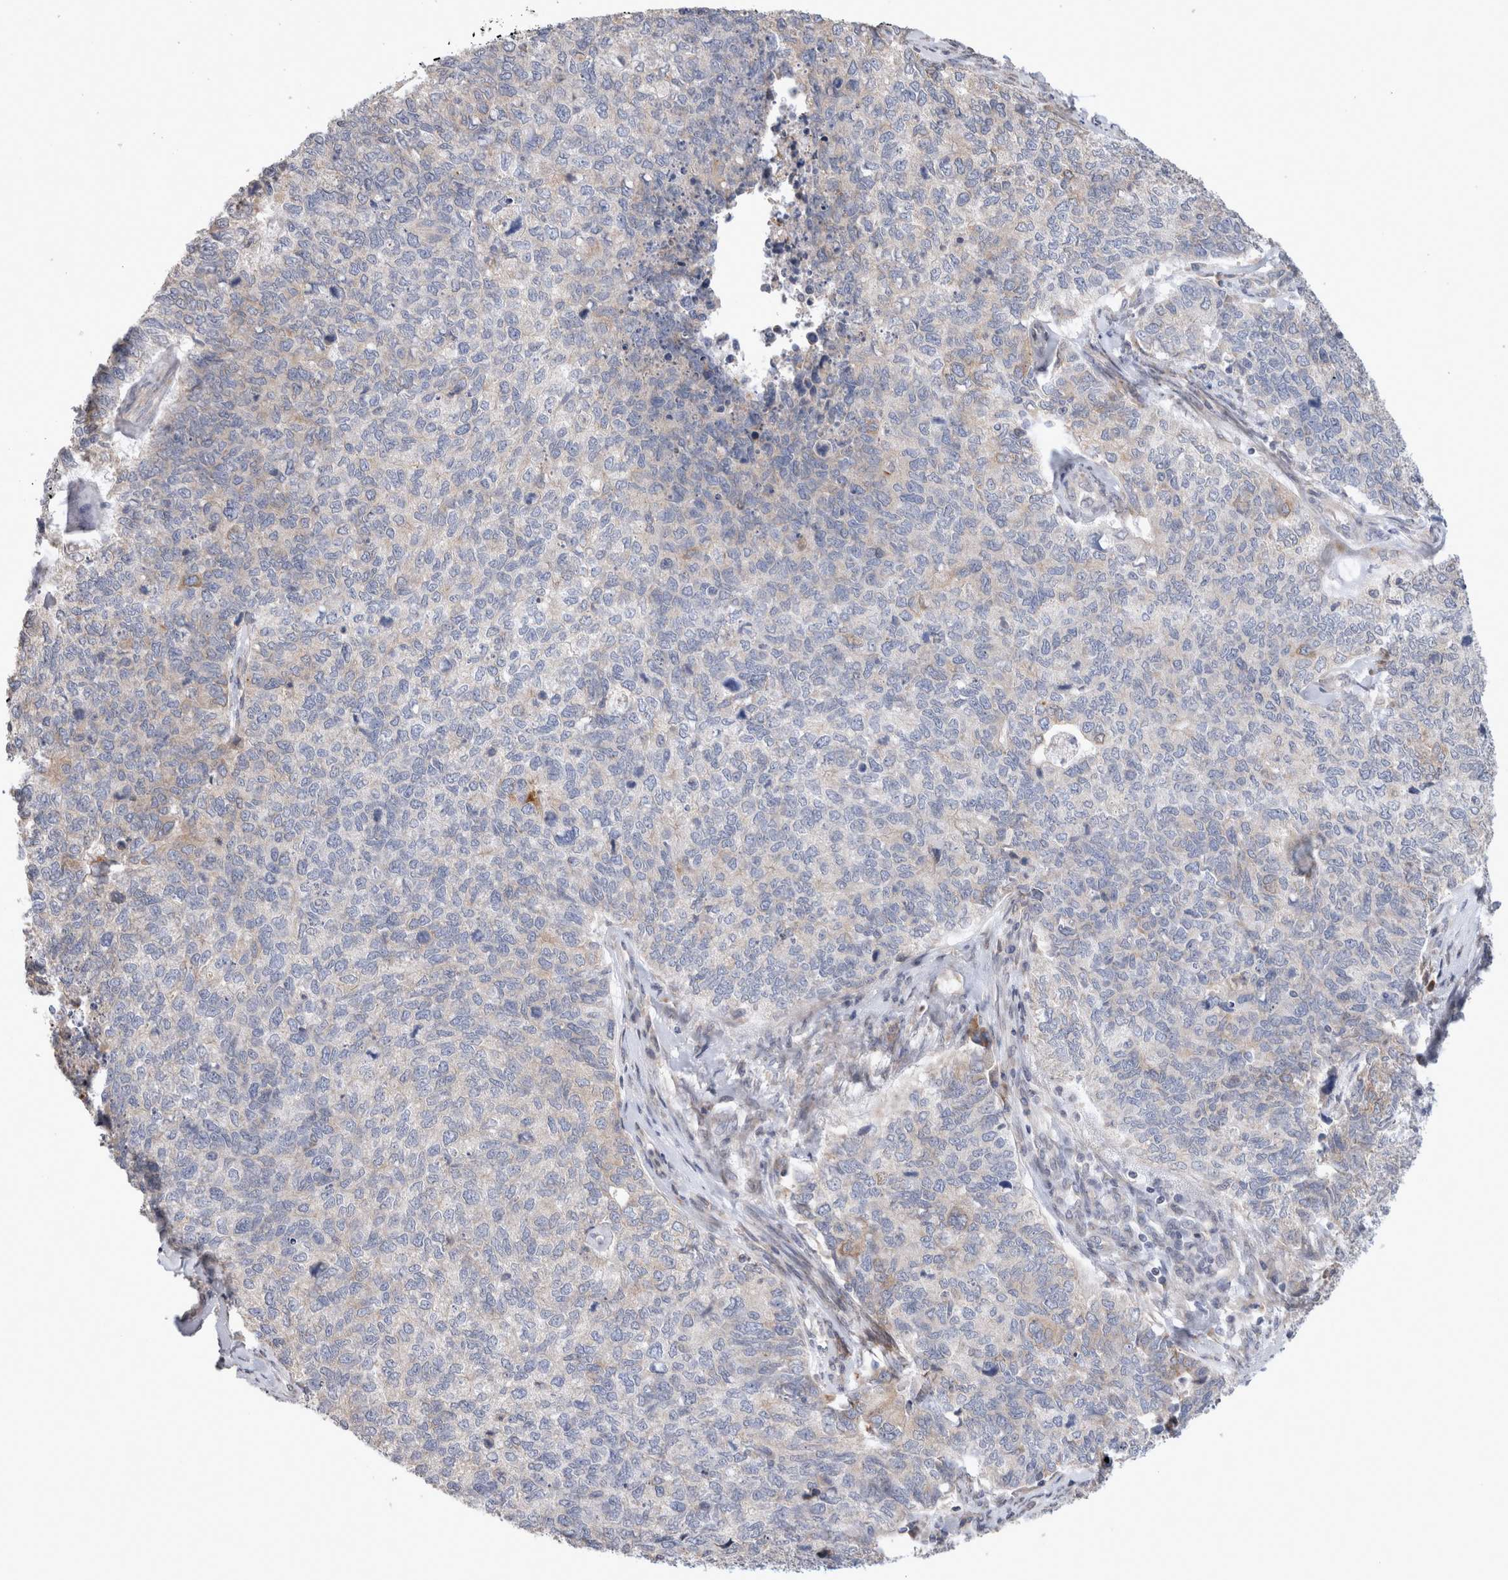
{"staining": {"intensity": "negative", "quantity": "none", "location": "none"}, "tissue": "cervical cancer", "cell_type": "Tumor cells", "image_type": "cancer", "snomed": [{"axis": "morphology", "description": "Squamous cell carcinoma, NOS"}, {"axis": "topography", "description": "Cervix"}], "caption": "There is no significant expression in tumor cells of cervical squamous cell carcinoma.", "gene": "TRMT9B", "patient": {"sex": "female", "age": 63}}